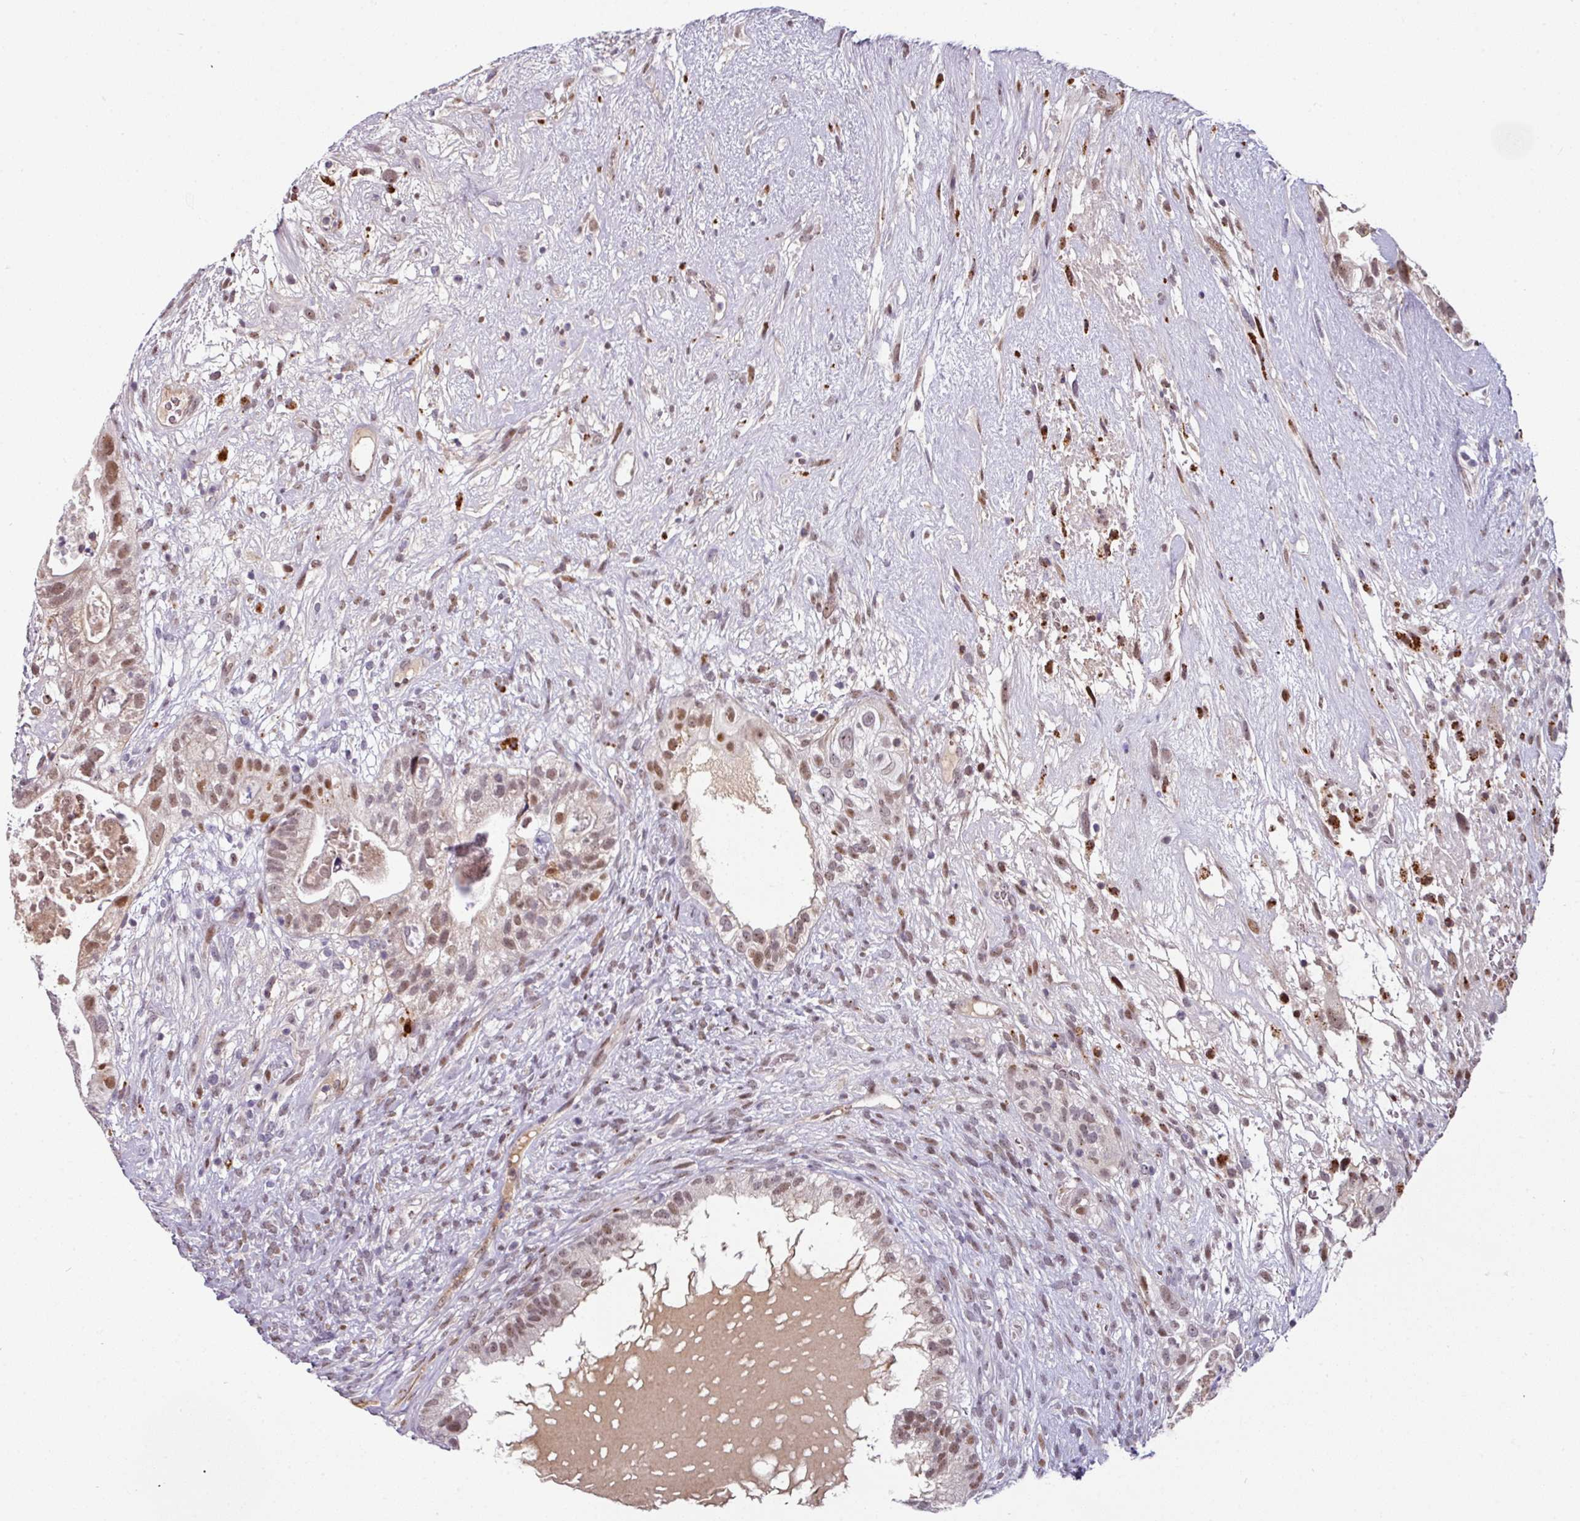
{"staining": {"intensity": "moderate", "quantity": ">75%", "location": "nuclear"}, "tissue": "testis cancer", "cell_type": "Tumor cells", "image_type": "cancer", "snomed": [{"axis": "morphology", "description": "Seminoma, NOS"}, {"axis": "morphology", "description": "Carcinoma, Embryonal, NOS"}, {"axis": "topography", "description": "Testis"}], "caption": "Seminoma (testis) stained with immunohistochemistry demonstrates moderate nuclear expression in approximately >75% of tumor cells.", "gene": "SWSAP1", "patient": {"sex": "male", "age": 41}}